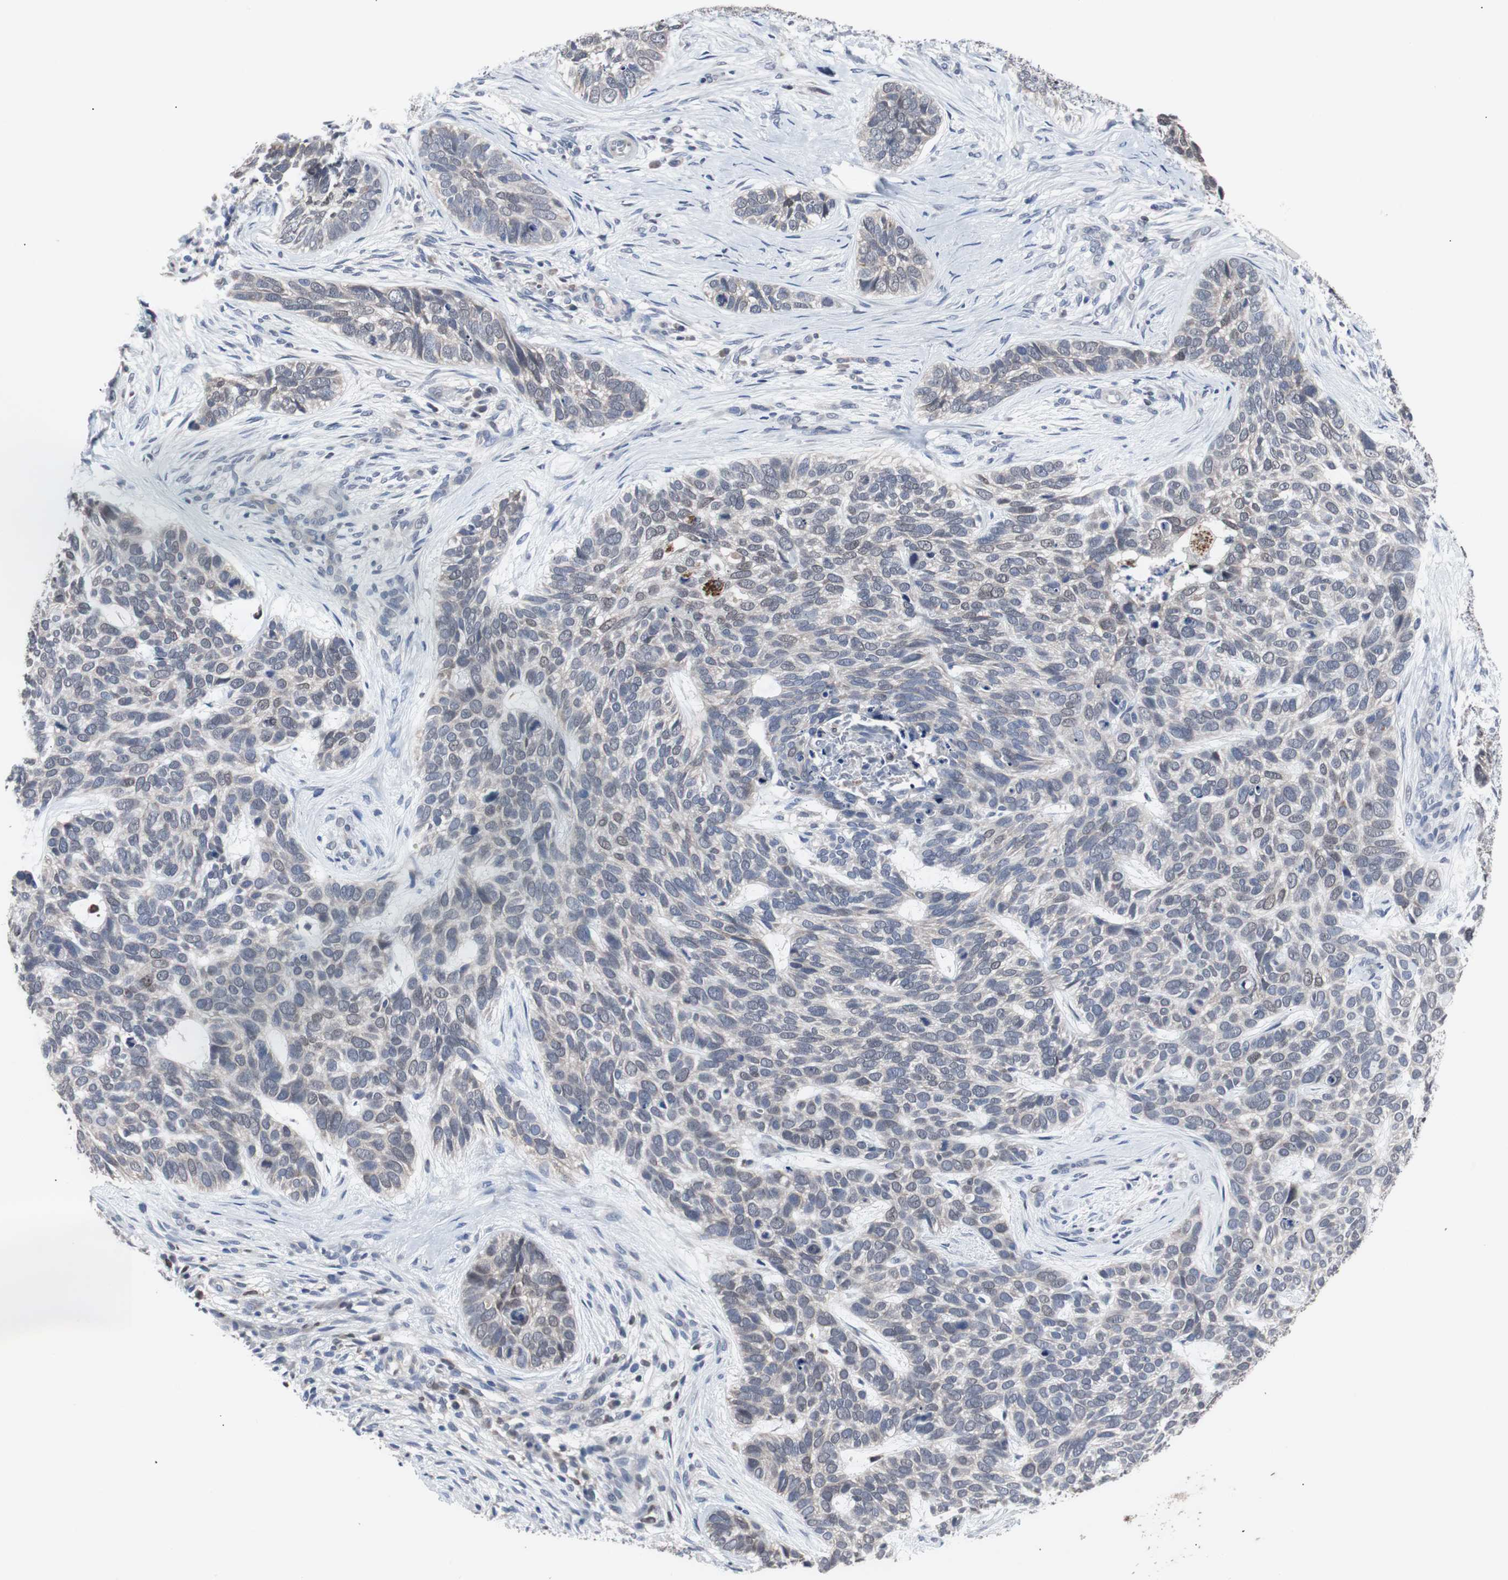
{"staining": {"intensity": "negative", "quantity": "none", "location": "none"}, "tissue": "skin cancer", "cell_type": "Tumor cells", "image_type": "cancer", "snomed": [{"axis": "morphology", "description": "Basal cell carcinoma"}, {"axis": "topography", "description": "Skin"}], "caption": "High power microscopy histopathology image of an immunohistochemistry (IHC) photomicrograph of basal cell carcinoma (skin), revealing no significant positivity in tumor cells.", "gene": "RBM47", "patient": {"sex": "male", "age": 87}}